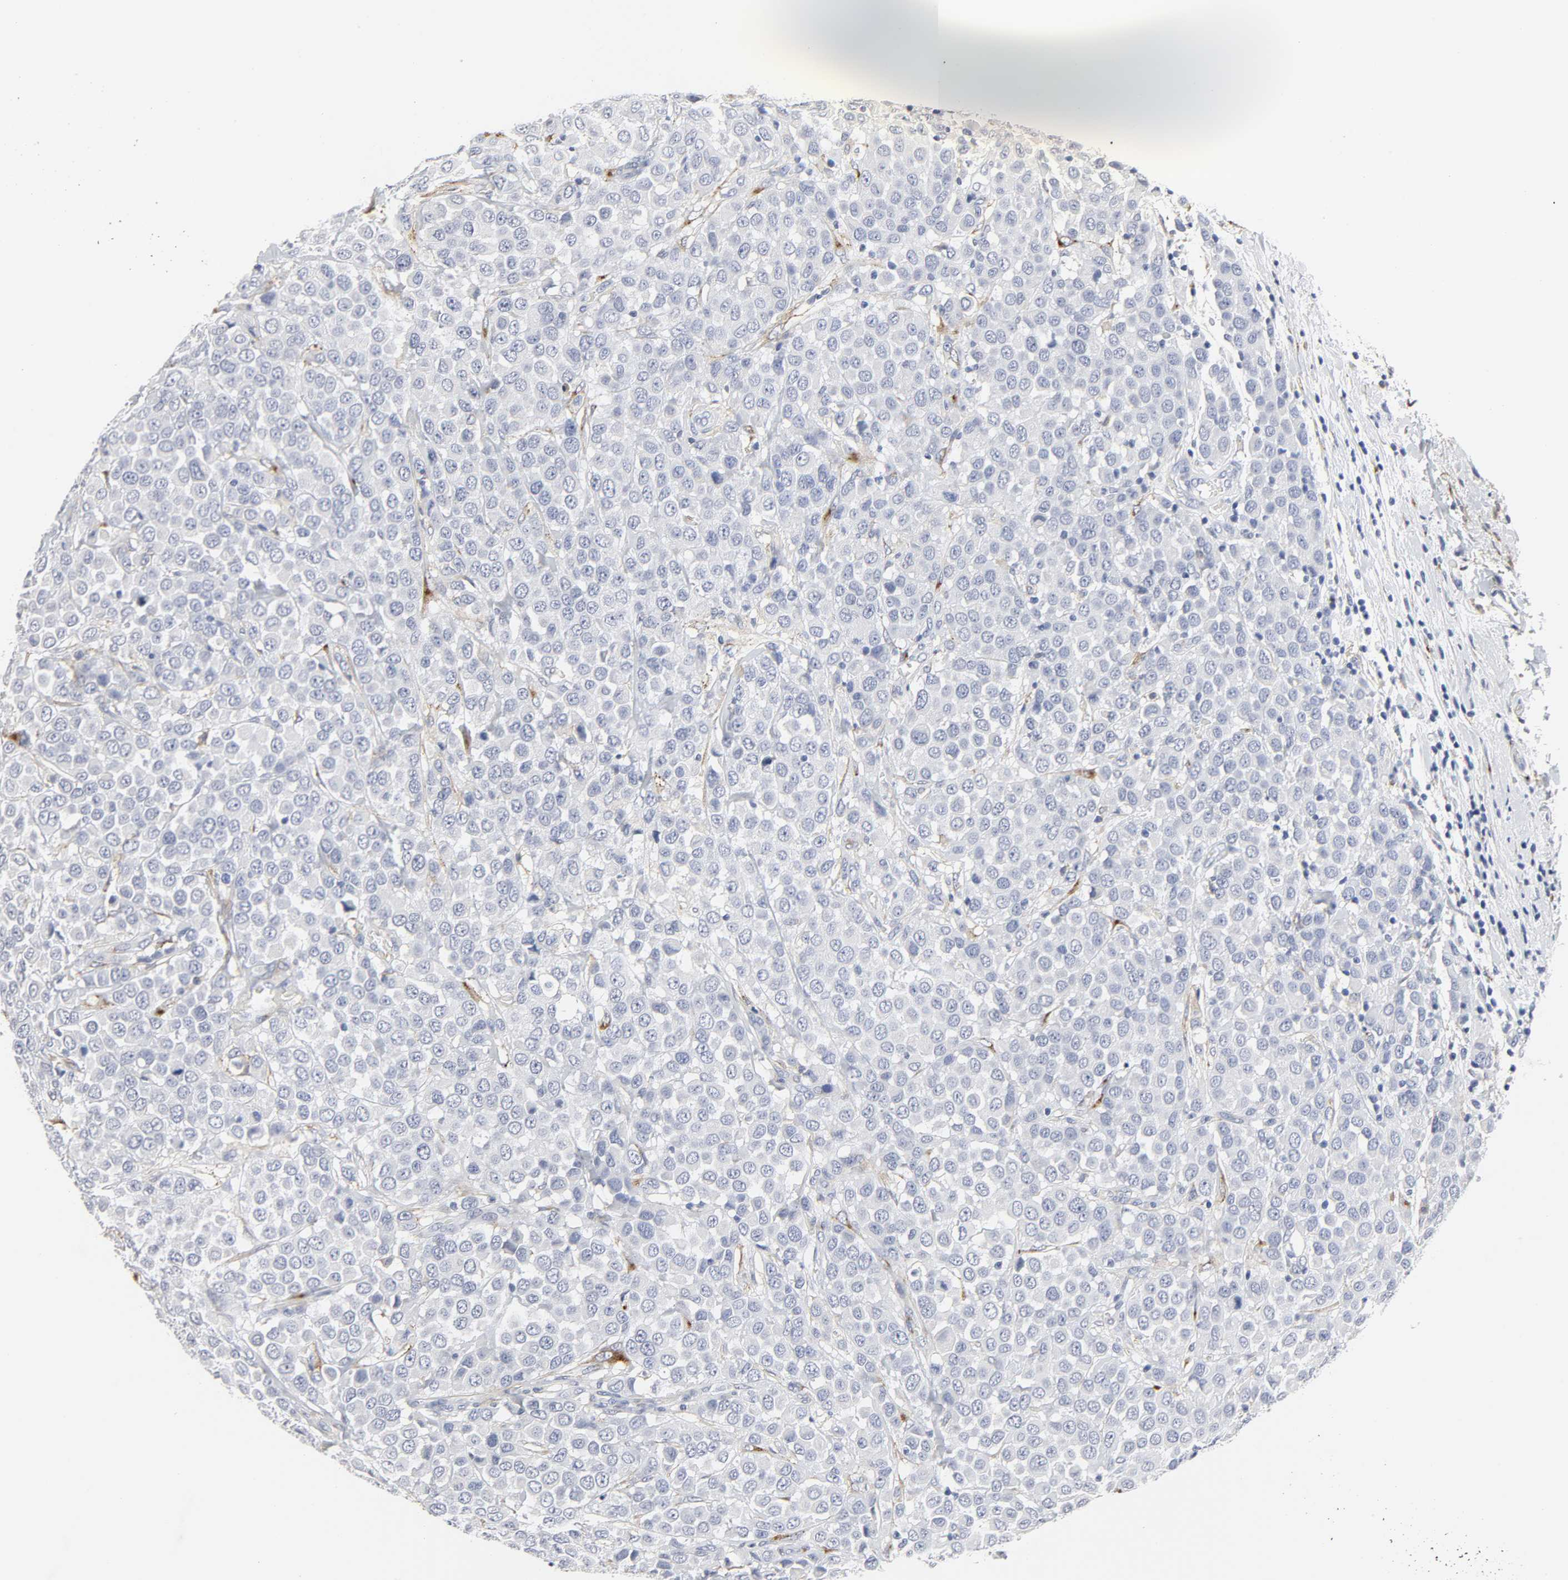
{"staining": {"intensity": "negative", "quantity": "none", "location": "none"}, "tissue": "breast cancer", "cell_type": "Tumor cells", "image_type": "cancer", "snomed": [{"axis": "morphology", "description": "Duct carcinoma"}, {"axis": "topography", "description": "Breast"}], "caption": "IHC micrograph of breast infiltrating ductal carcinoma stained for a protein (brown), which demonstrates no staining in tumor cells.", "gene": "LRP1", "patient": {"sex": "female", "age": 61}}